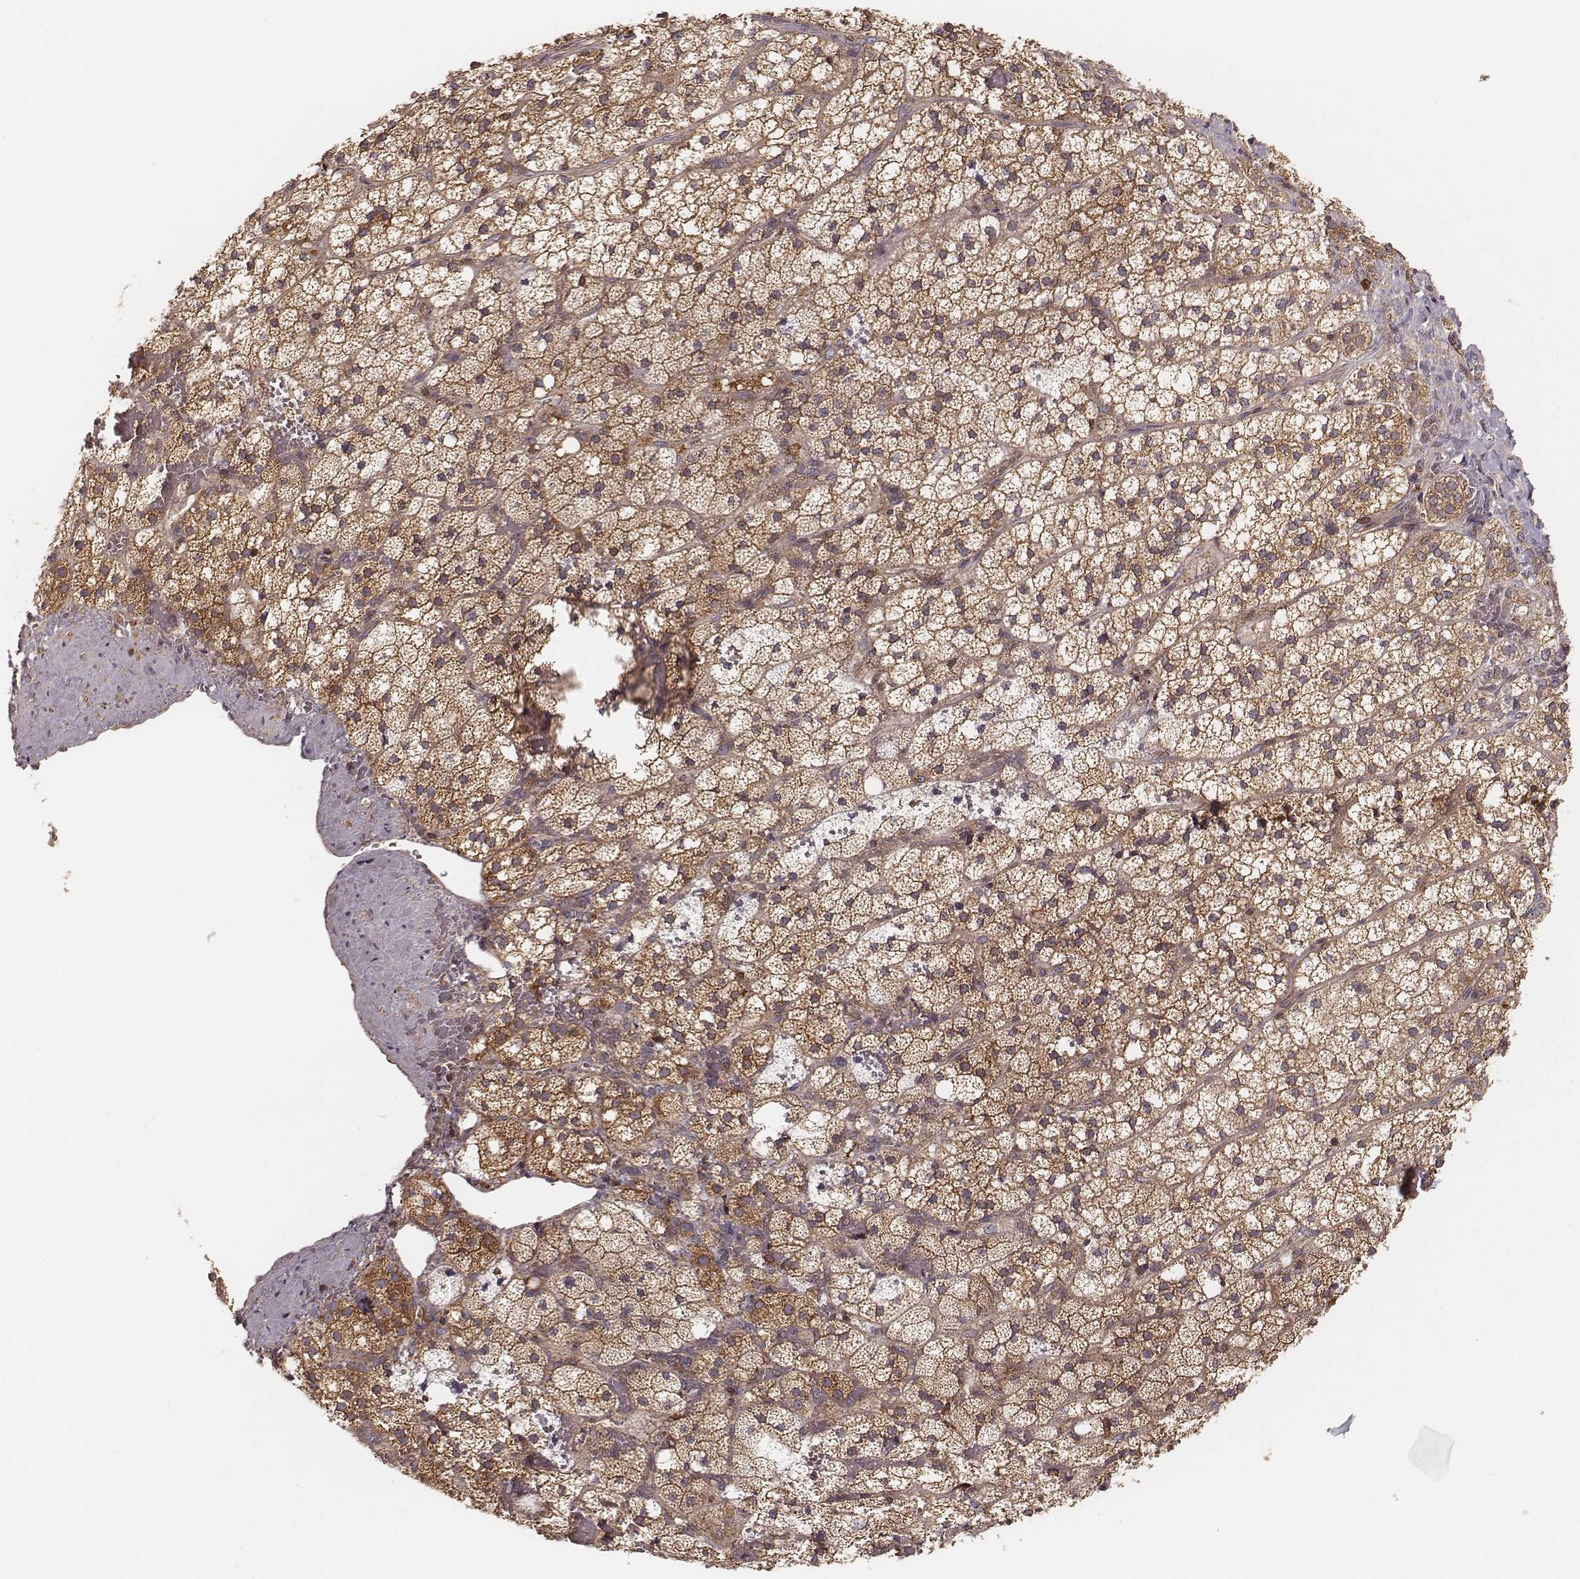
{"staining": {"intensity": "moderate", "quantity": ">75%", "location": "cytoplasmic/membranous"}, "tissue": "adrenal gland", "cell_type": "Glandular cells", "image_type": "normal", "snomed": [{"axis": "morphology", "description": "Normal tissue, NOS"}, {"axis": "topography", "description": "Adrenal gland"}], "caption": "Protein staining reveals moderate cytoplasmic/membranous expression in approximately >75% of glandular cells in normal adrenal gland. (DAB IHC, brown staining for protein, blue staining for nuclei).", "gene": "CARS1", "patient": {"sex": "male", "age": 53}}